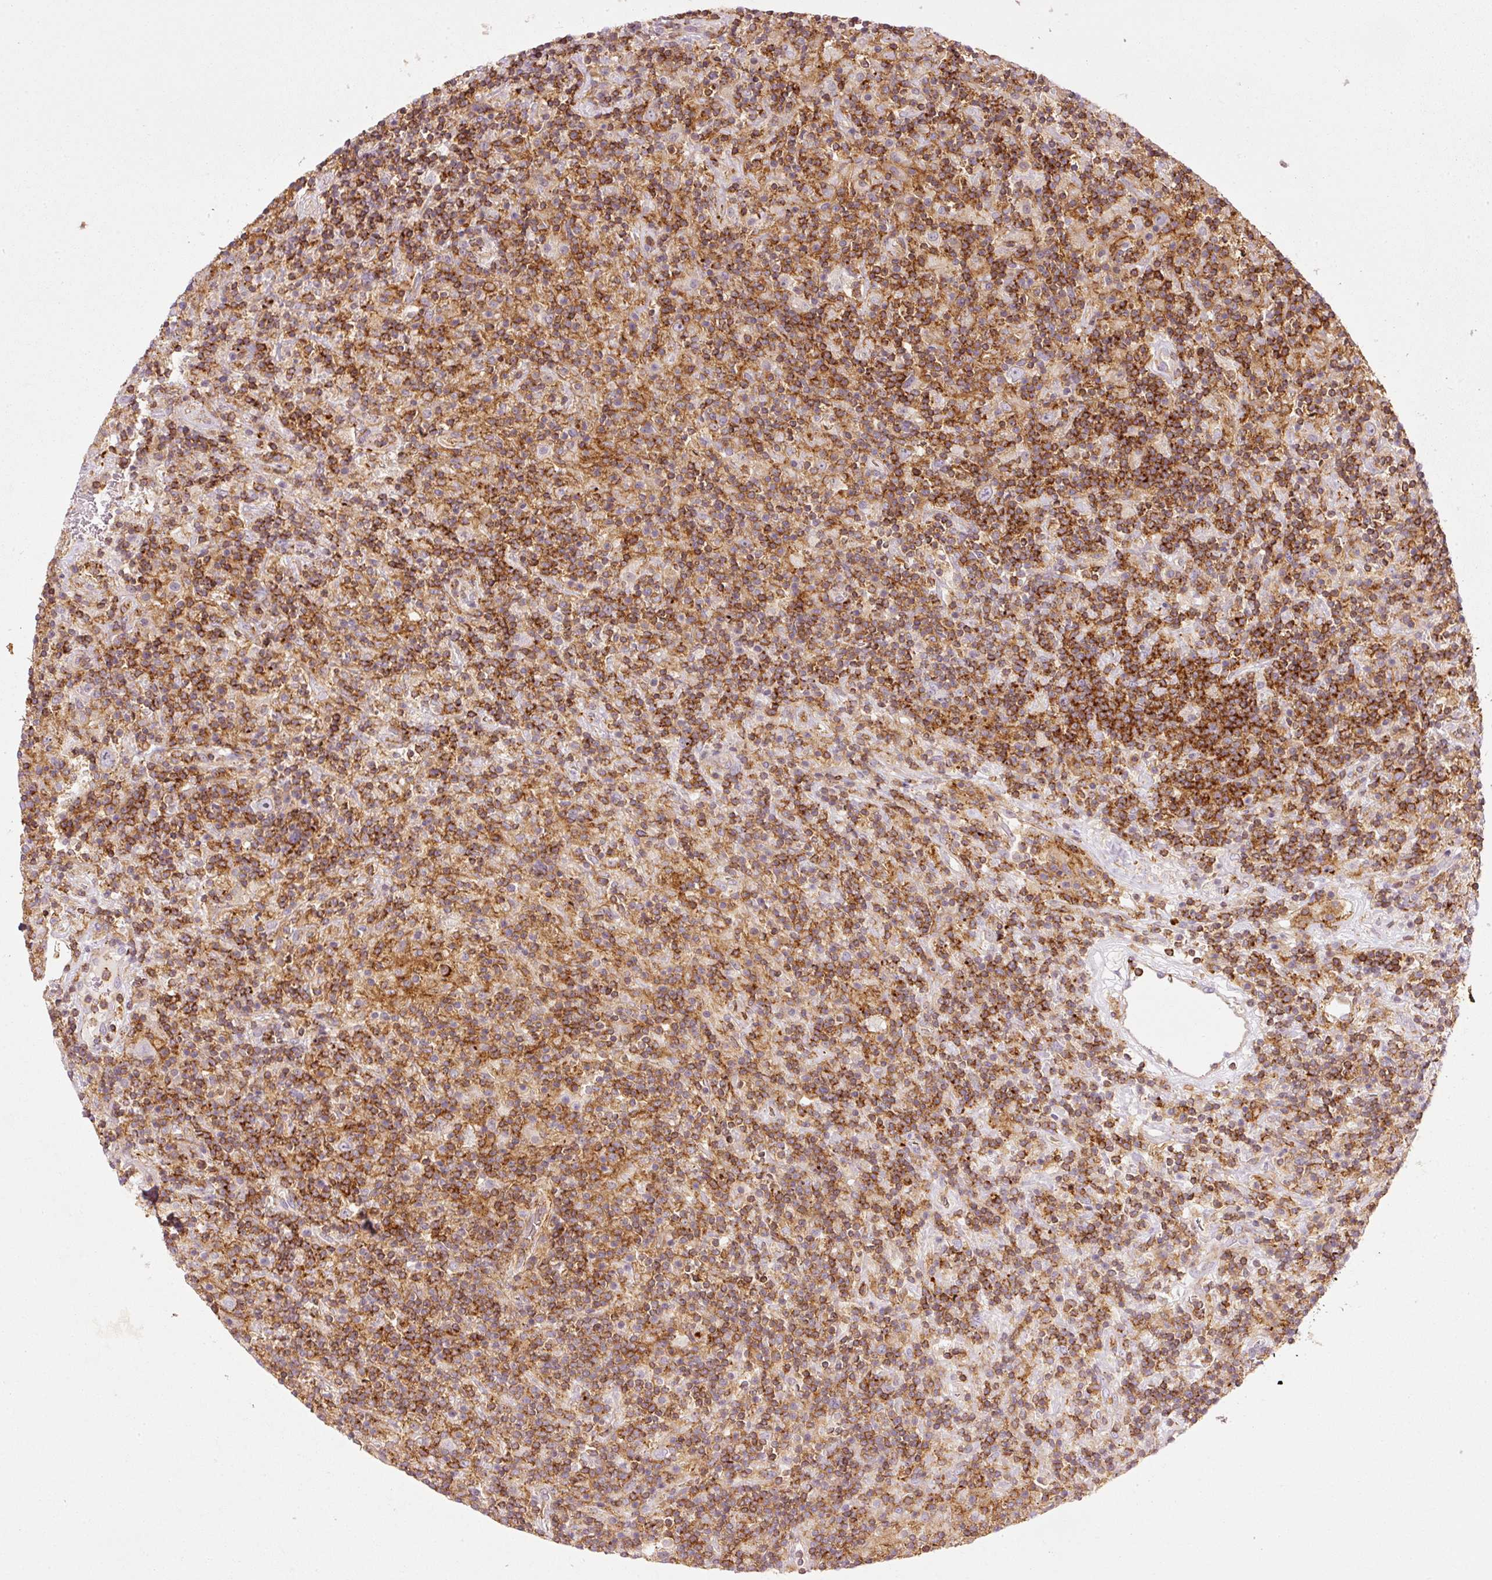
{"staining": {"intensity": "negative", "quantity": "none", "location": "none"}, "tissue": "lymphoma", "cell_type": "Tumor cells", "image_type": "cancer", "snomed": [{"axis": "morphology", "description": "Hodgkin's disease, NOS"}, {"axis": "topography", "description": "Lymph node"}], "caption": "Immunohistochemistry of human lymphoma displays no expression in tumor cells. Brightfield microscopy of immunohistochemistry (IHC) stained with DAB (brown) and hematoxylin (blue), captured at high magnification.", "gene": "SIPA1", "patient": {"sex": "male", "age": 70}}